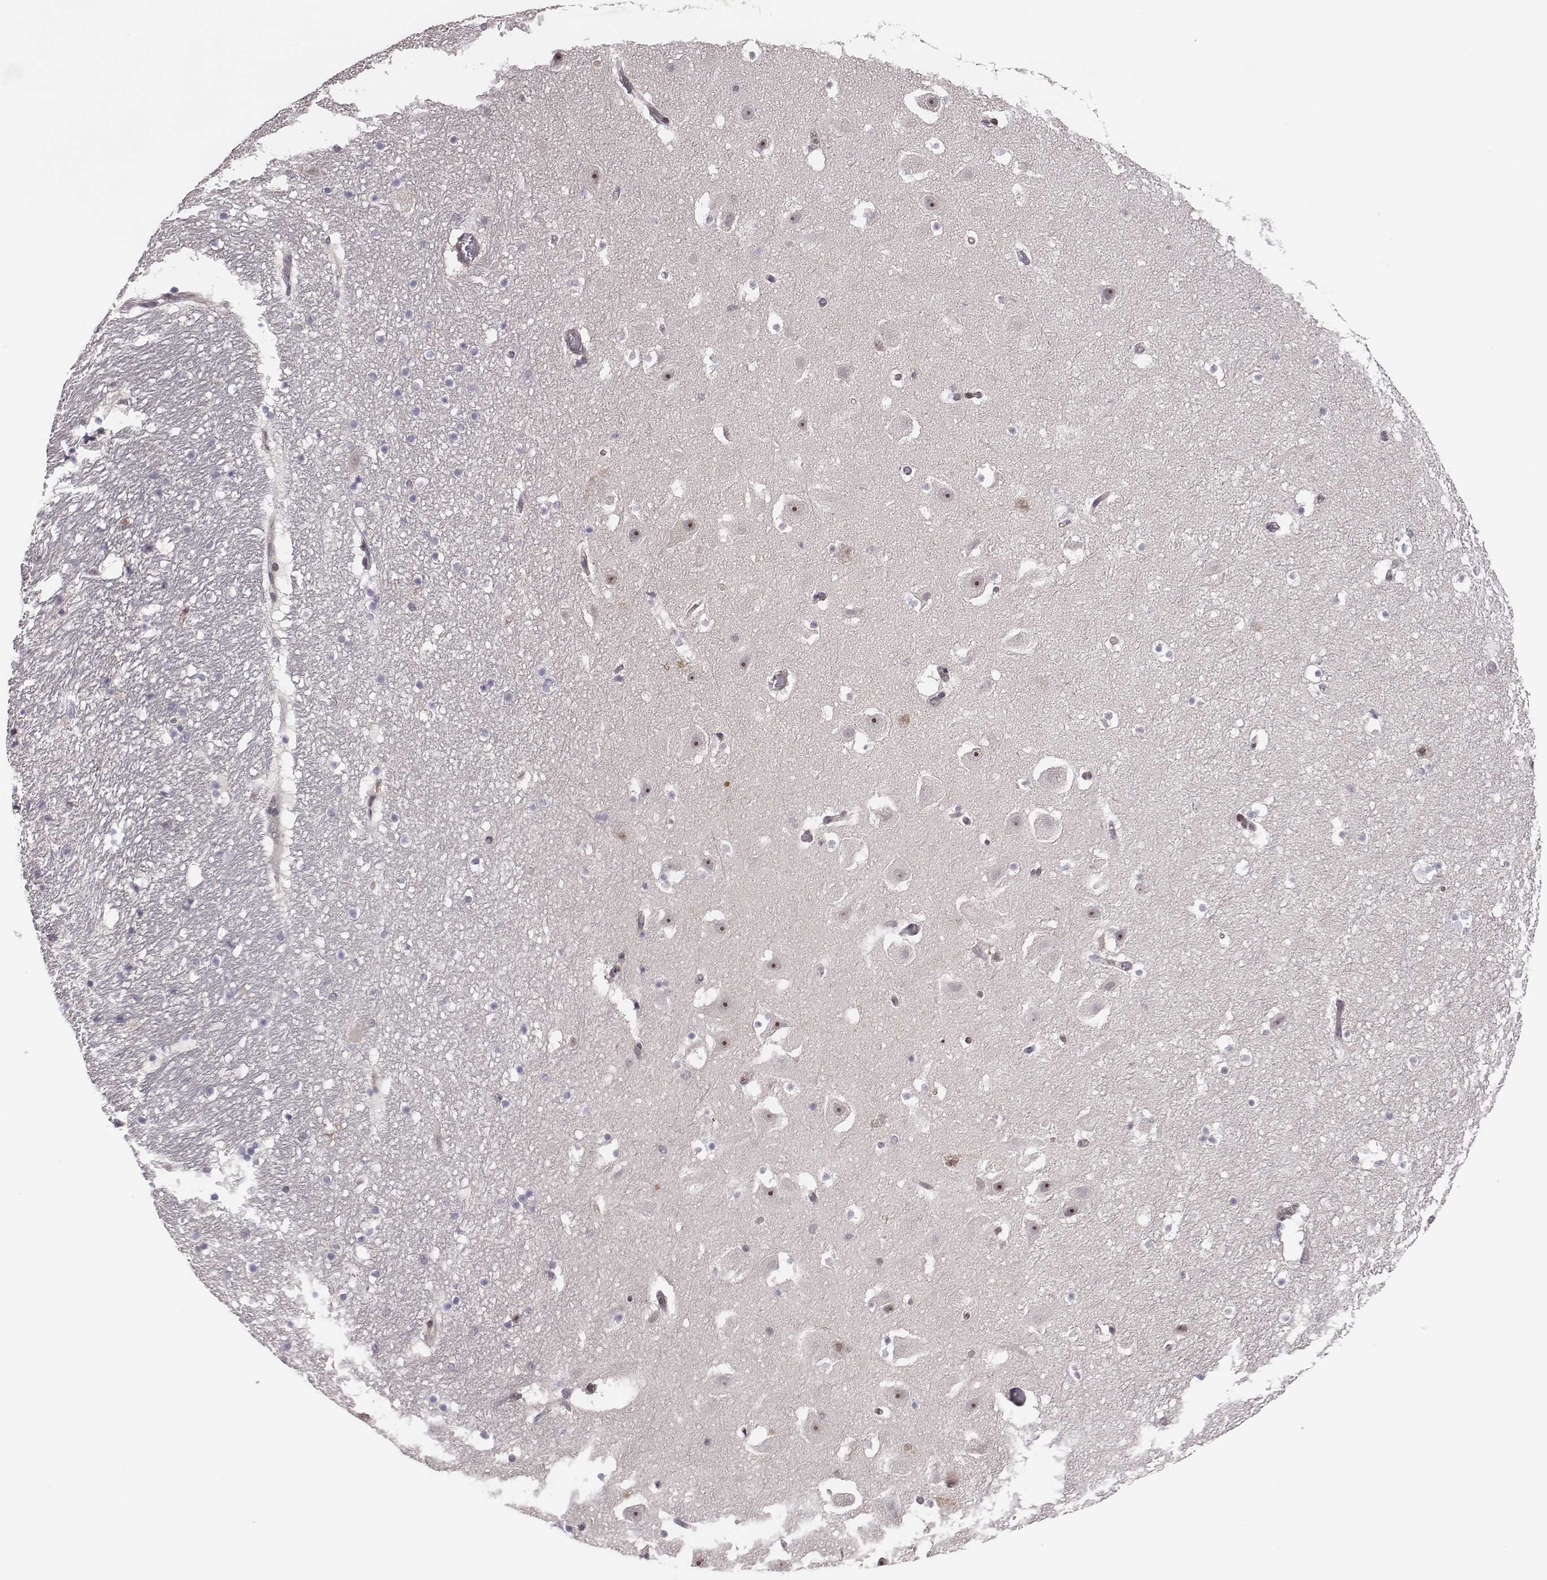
{"staining": {"intensity": "negative", "quantity": "none", "location": "none"}, "tissue": "hippocampus", "cell_type": "Glial cells", "image_type": "normal", "snomed": [{"axis": "morphology", "description": "Normal tissue, NOS"}, {"axis": "topography", "description": "Hippocampus"}], "caption": "IHC histopathology image of unremarkable human hippocampus stained for a protein (brown), which demonstrates no positivity in glial cells.", "gene": "SMURF2", "patient": {"sex": "male", "age": 26}}